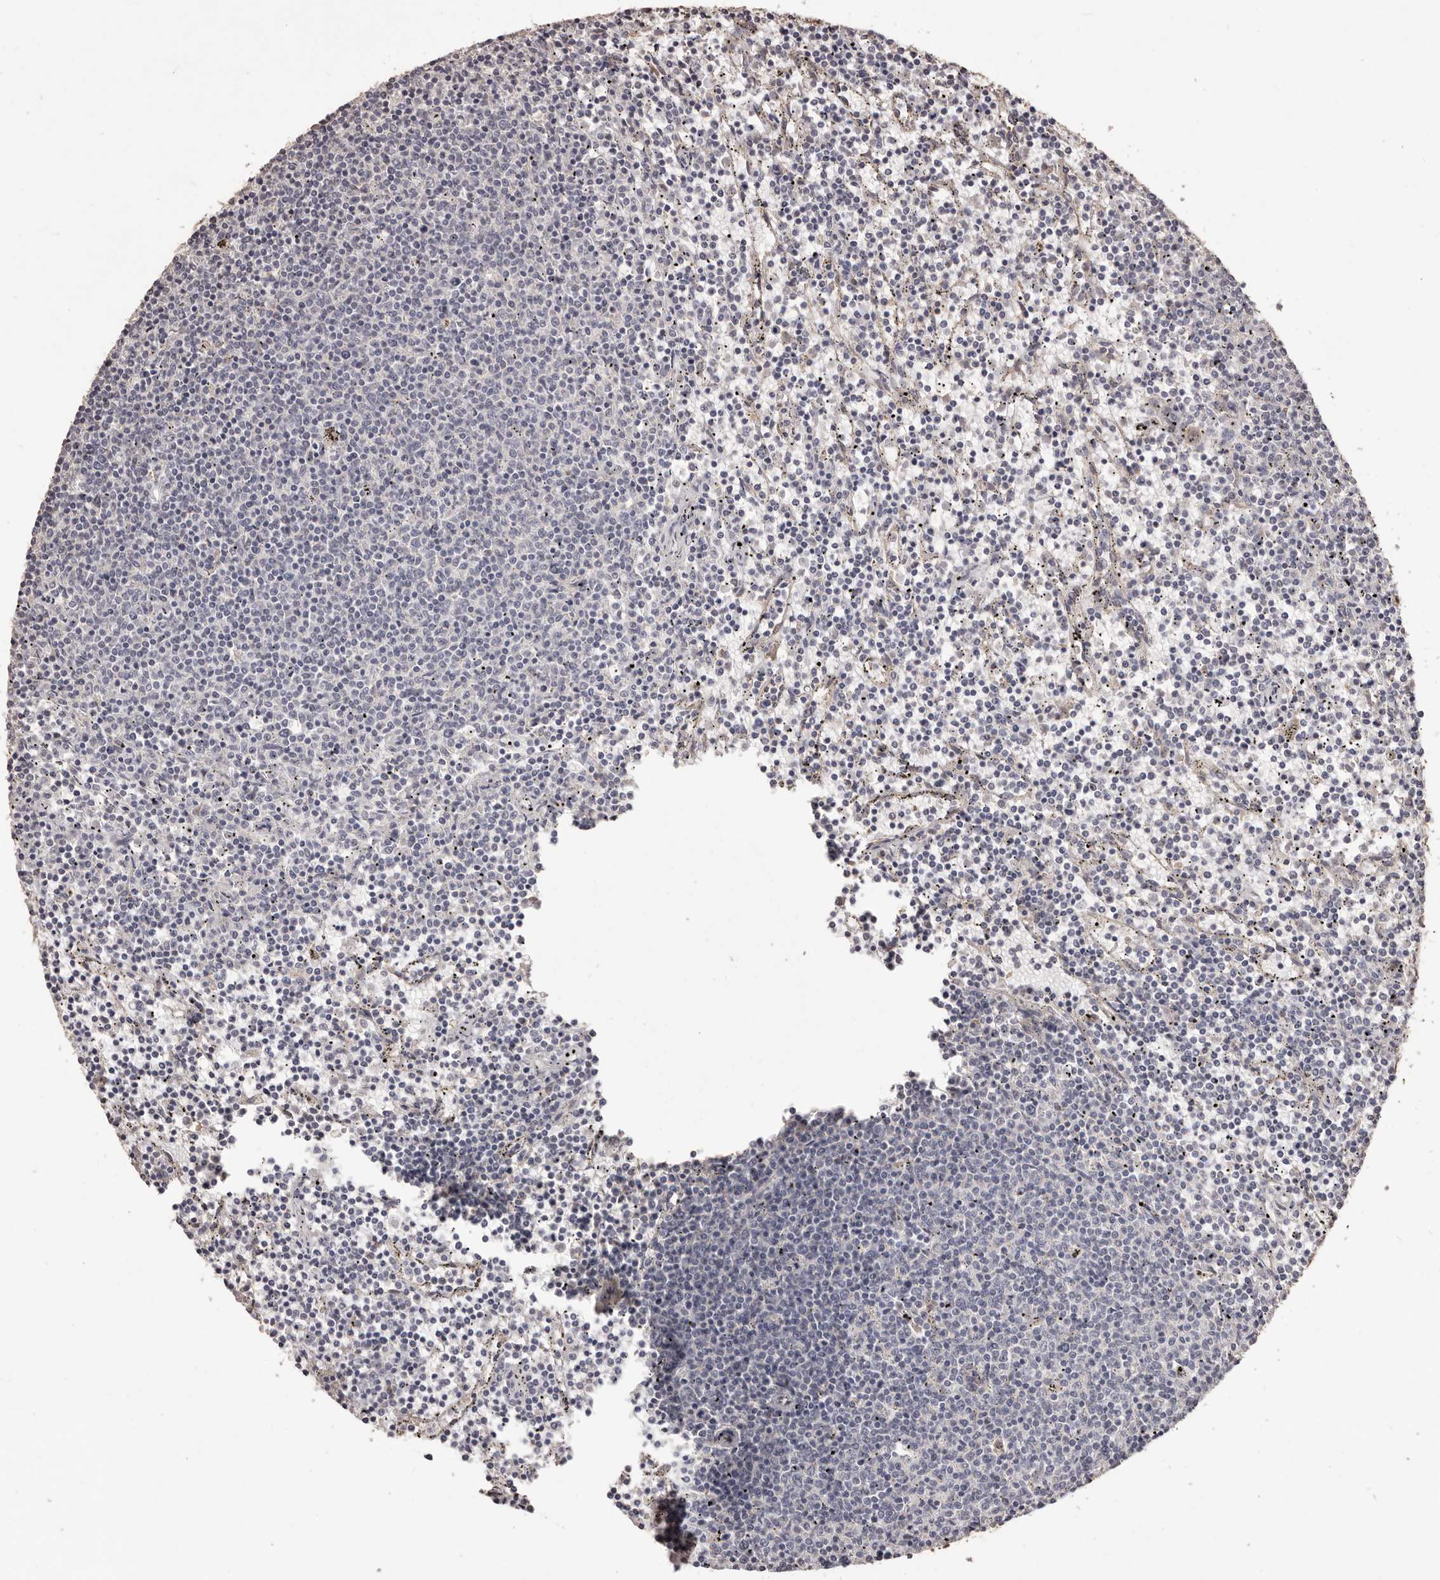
{"staining": {"intensity": "negative", "quantity": "none", "location": "none"}, "tissue": "lymphoma", "cell_type": "Tumor cells", "image_type": "cancer", "snomed": [{"axis": "morphology", "description": "Malignant lymphoma, non-Hodgkin's type, Low grade"}, {"axis": "topography", "description": "Spleen"}], "caption": "Histopathology image shows no protein expression in tumor cells of lymphoma tissue. Nuclei are stained in blue.", "gene": "PRSS27", "patient": {"sex": "female", "age": 50}}